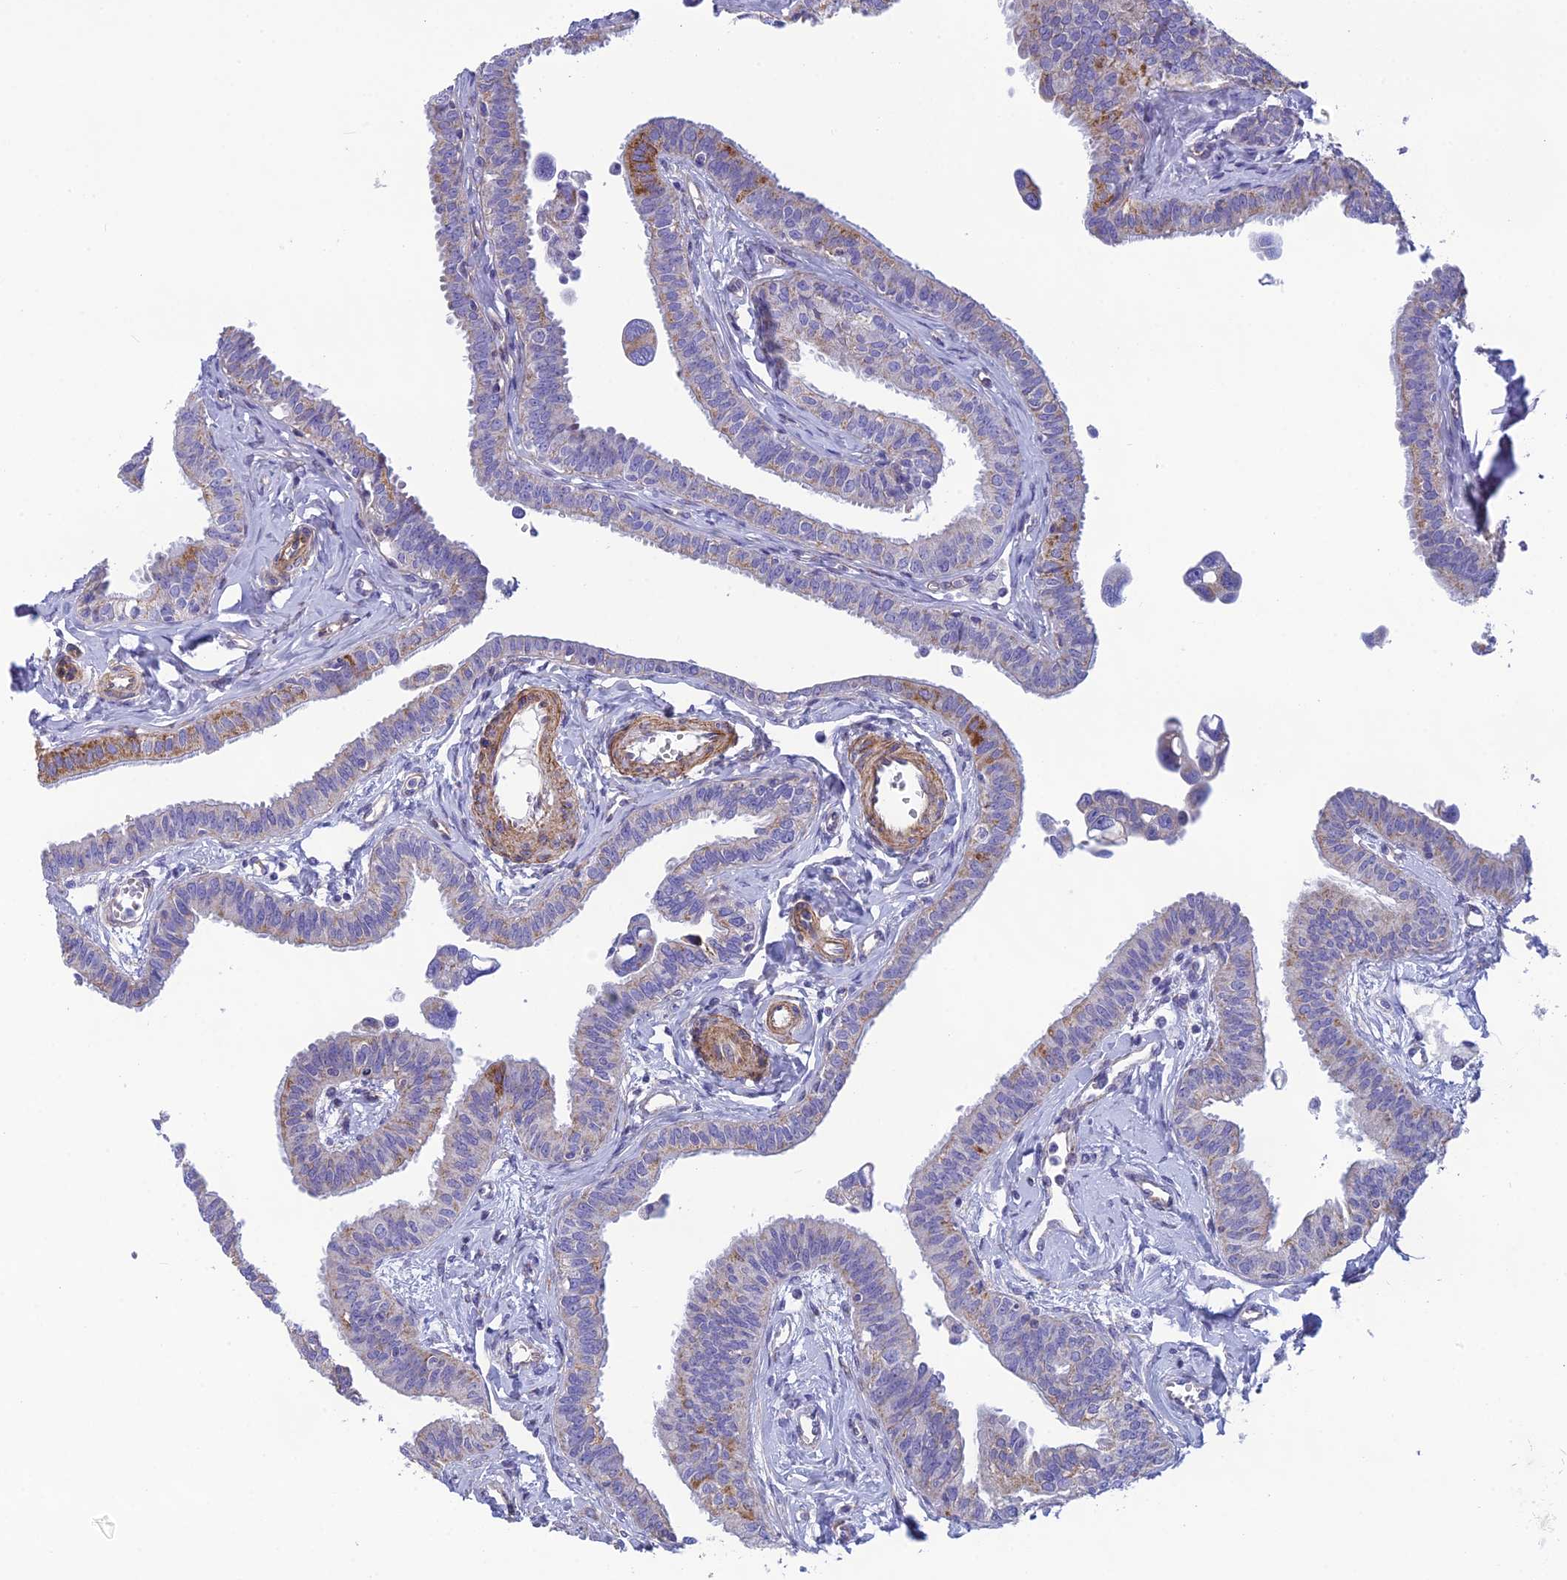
{"staining": {"intensity": "moderate", "quantity": "25%-75%", "location": "cytoplasmic/membranous"}, "tissue": "fallopian tube", "cell_type": "Glandular cells", "image_type": "normal", "snomed": [{"axis": "morphology", "description": "Normal tissue, NOS"}, {"axis": "morphology", "description": "Carcinoma, NOS"}, {"axis": "topography", "description": "Fallopian tube"}, {"axis": "topography", "description": "Ovary"}], "caption": "The image reveals immunohistochemical staining of benign fallopian tube. There is moderate cytoplasmic/membranous staining is seen in about 25%-75% of glandular cells.", "gene": "POMGNT1", "patient": {"sex": "female", "age": 59}}